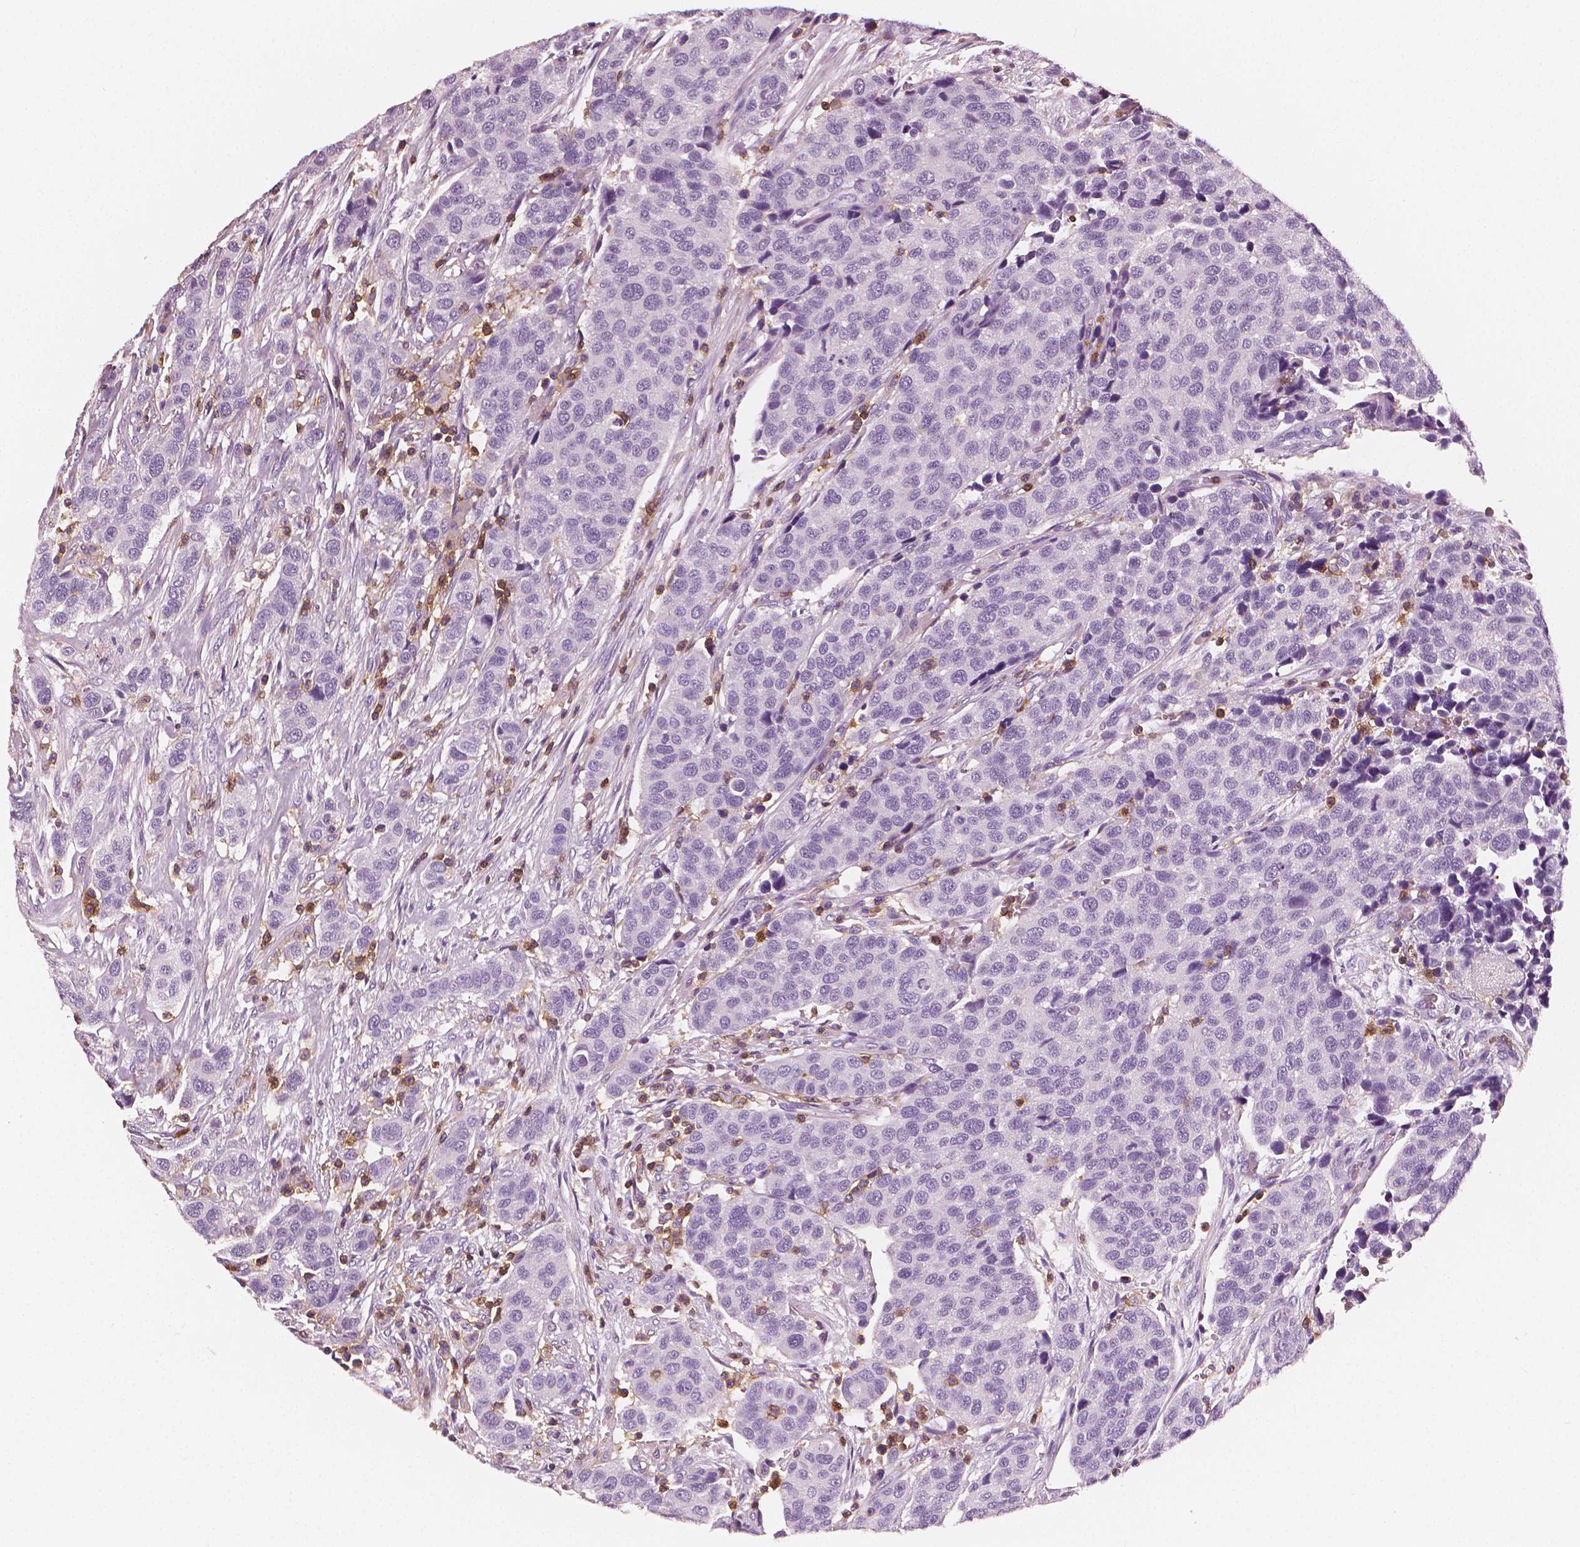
{"staining": {"intensity": "negative", "quantity": "none", "location": "none"}, "tissue": "urothelial cancer", "cell_type": "Tumor cells", "image_type": "cancer", "snomed": [{"axis": "morphology", "description": "Urothelial carcinoma, High grade"}, {"axis": "topography", "description": "Urinary bladder"}], "caption": "An immunohistochemistry (IHC) histopathology image of urothelial cancer is shown. There is no staining in tumor cells of urothelial cancer.", "gene": "PTPRC", "patient": {"sex": "female", "age": 58}}